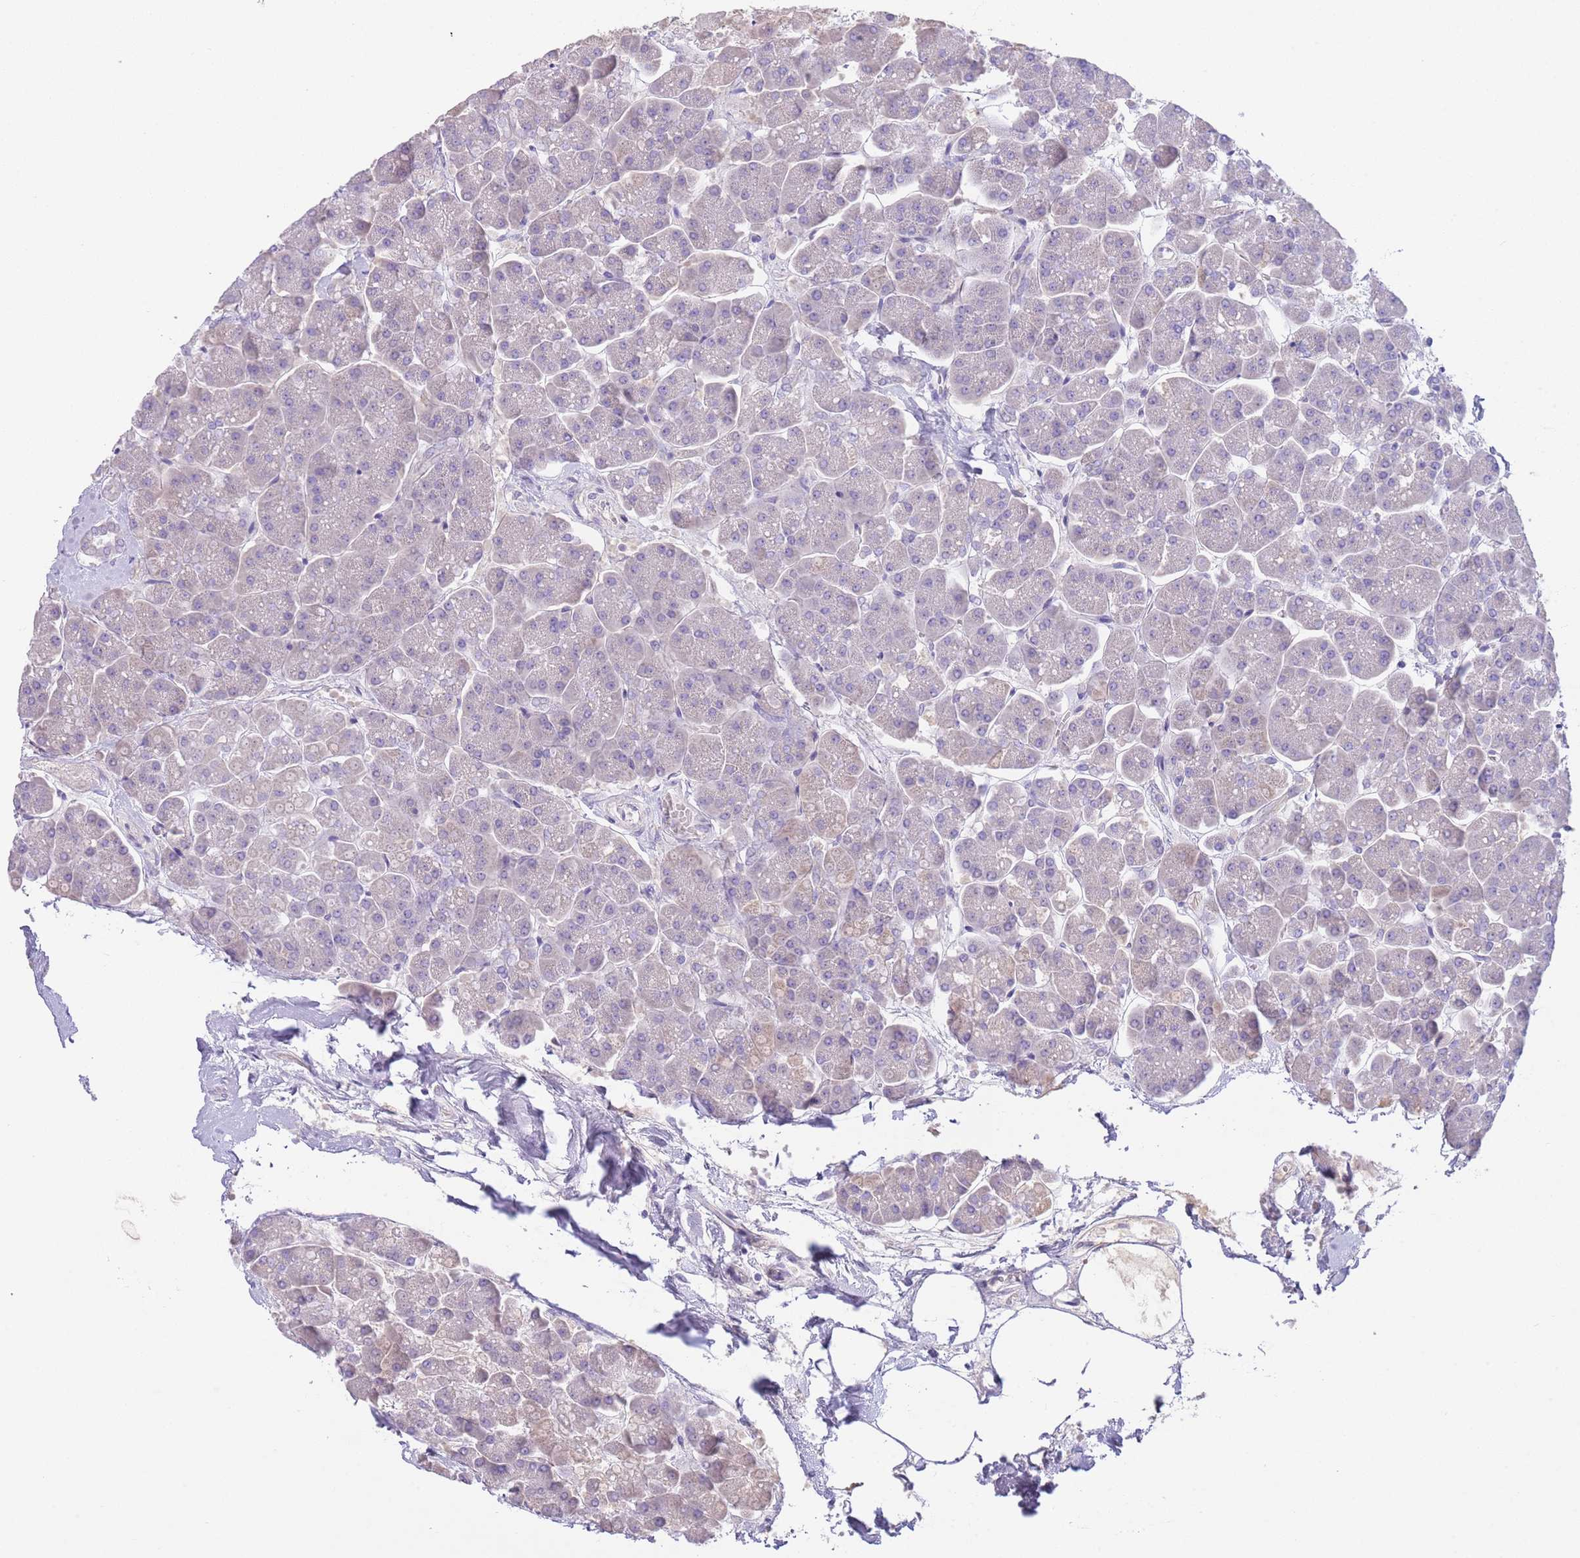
{"staining": {"intensity": "weak", "quantity": "<25%", "location": "cytoplasmic/membranous"}, "tissue": "pancreas", "cell_type": "Exocrine glandular cells", "image_type": "normal", "snomed": [{"axis": "morphology", "description": "Normal tissue, NOS"}, {"axis": "topography", "description": "Pancreas"}, {"axis": "topography", "description": "Peripheral nerve tissue"}], "caption": "High magnification brightfield microscopy of normal pancreas stained with DAB (brown) and counterstained with hematoxylin (blue): exocrine glandular cells show no significant staining.", "gene": "IGFL4", "patient": {"sex": "male", "age": 54}}